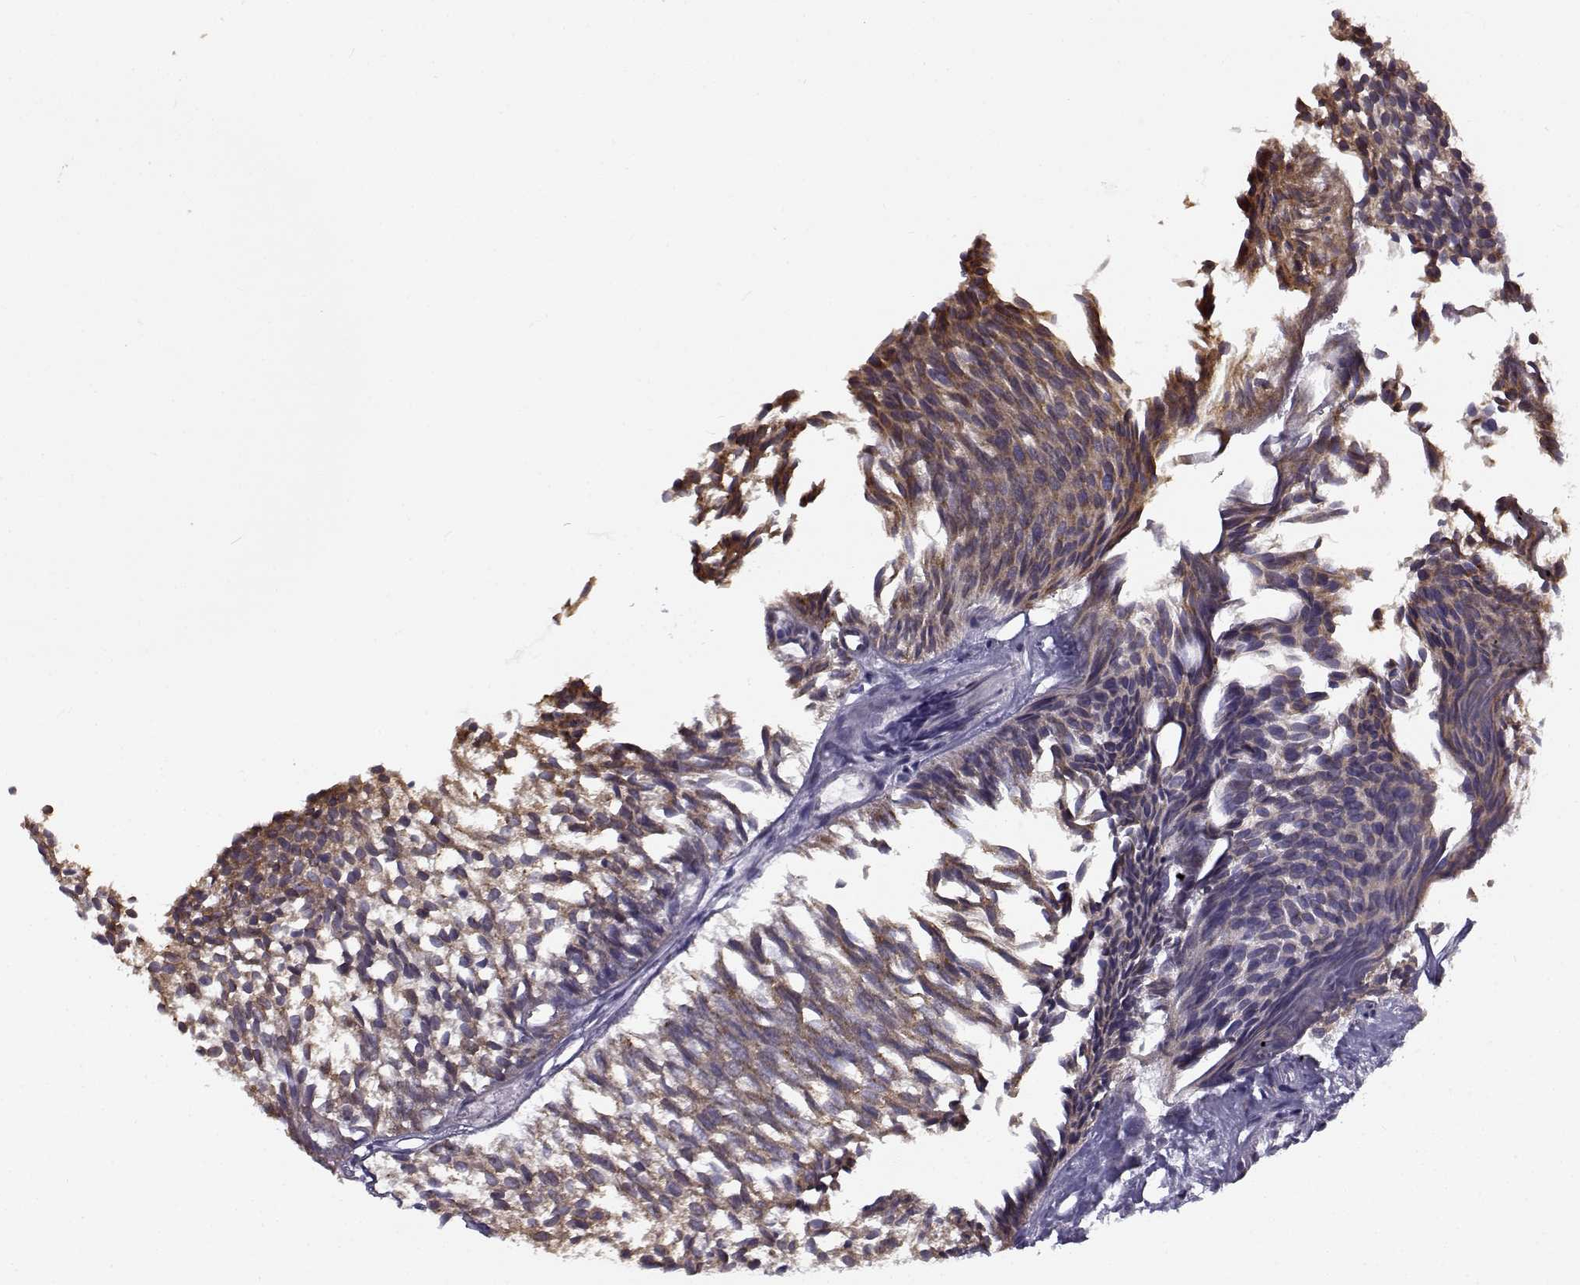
{"staining": {"intensity": "weak", "quantity": ">75%", "location": "cytoplasmic/membranous"}, "tissue": "urothelial cancer", "cell_type": "Tumor cells", "image_type": "cancer", "snomed": [{"axis": "morphology", "description": "Urothelial carcinoma, Low grade"}, {"axis": "topography", "description": "Urinary bladder"}], "caption": "High-power microscopy captured an IHC histopathology image of urothelial carcinoma (low-grade), revealing weak cytoplasmic/membranous expression in about >75% of tumor cells. (DAB (3,3'-diaminobenzidine) = brown stain, brightfield microscopy at high magnification).", "gene": "BEND6", "patient": {"sex": "male", "age": 63}}